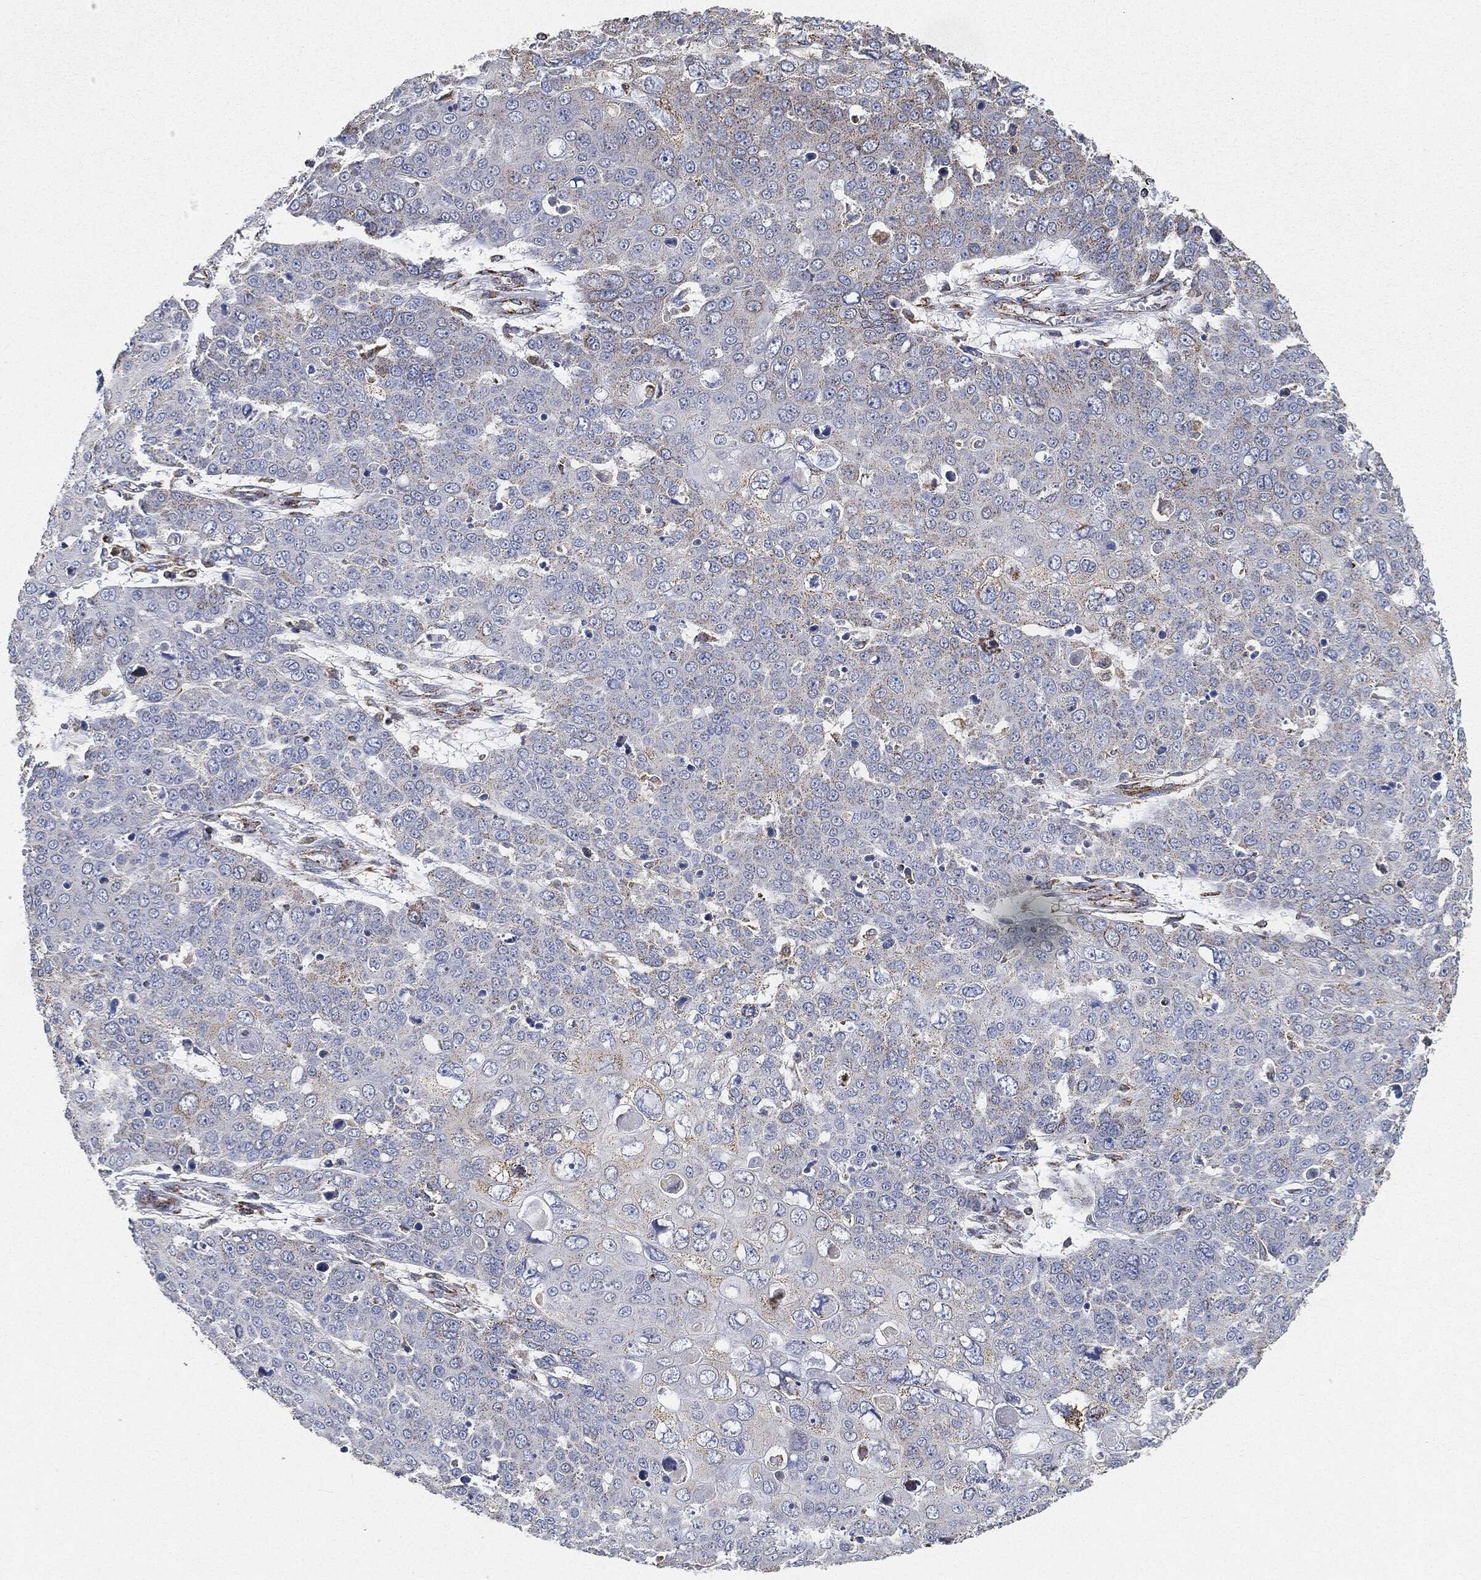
{"staining": {"intensity": "moderate", "quantity": "25%-75%", "location": "cytoplasmic/membranous"}, "tissue": "skin cancer", "cell_type": "Tumor cells", "image_type": "cancer", "snomed": [{"axis": "morphology", "description": "Squamous cell carcinoma, NOS"}, {"axis": "topography", "description": "Skin"}], "caption": "Skin cancer tissue shows moderate cytoplasmic/membranous expression in about 25%-75% of tumor cells", "gene": "CAPN15", "patient": {"sex": "male", "age": 71}}